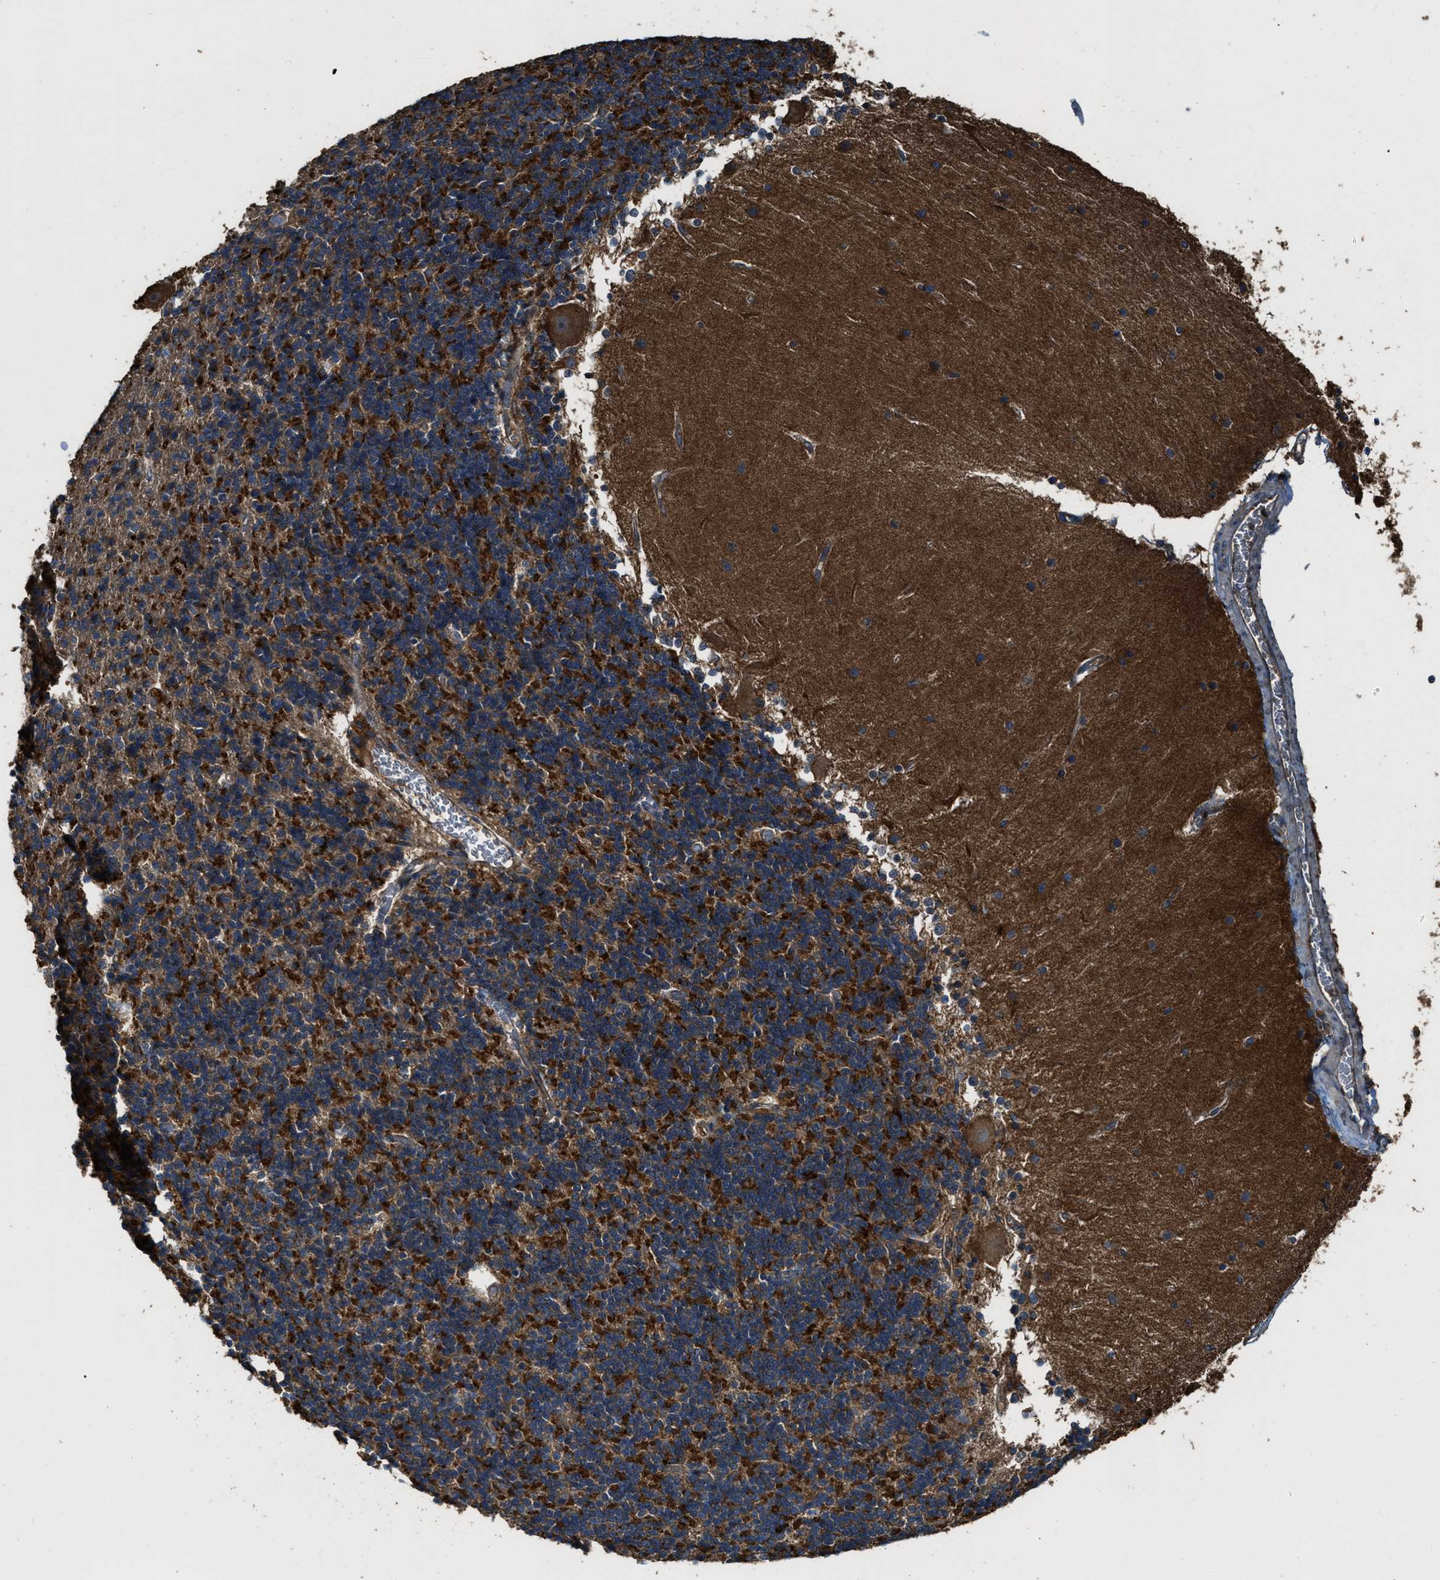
{"staining": {"intensity": "strong", "quantity": "25%-75%", "location": "cytoplasmic/membranous"}, "tissue": "cerebellum", "cell_type": "Cells in granular layer", "image_type": "normal", "snomed": [{"axis": "morphology", "description": "Normal tissue, NOS"}, {"axis": "topography", "description": "Cerebellum"}], "caption": "The photomicrograph displays staining of normal cerebellum, revealing strong cytoplasmic/membranous protein staining (brown color) within cells in granular layer. The protein is stained brown, and the nuclei are stained in blue (DAB IHC with brightfield microscopy, high magnification).", "gene": "MAP3K8", "patient": {"sex": "female", "age": 54}}